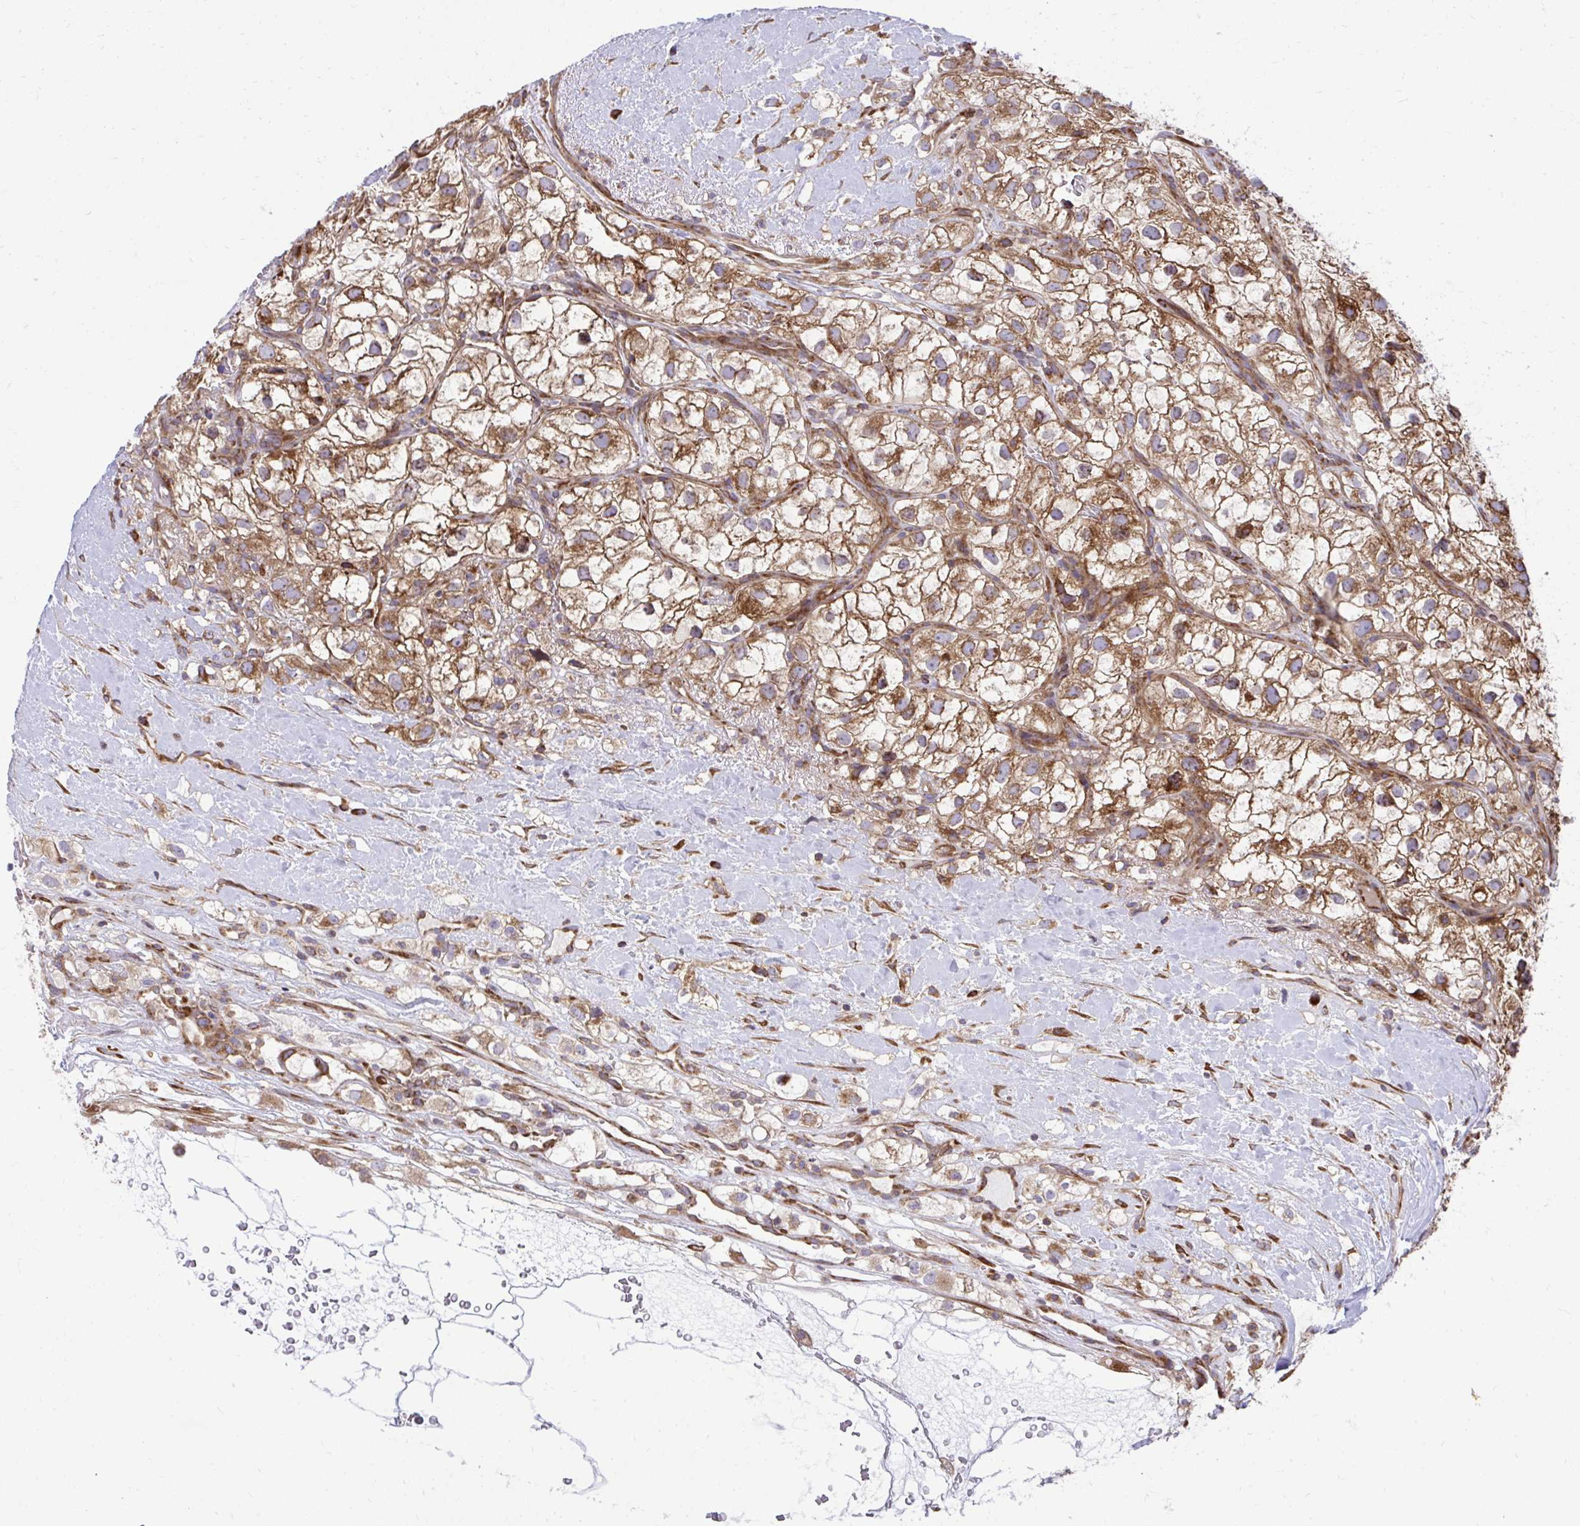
{"staining": {"intensity": "moderate", "quantity": ">75%", "location": "cytoplasmic/membranous"}, "tissue": "renal cancer", "cell_type": "Tumor cells", "image_type": "cancer", "snomed": [{"axis": "morphology", "description": "Adenocarcinoma, NOS"}, {"axis": "topography", "description": "Kidney"}], "caption": "This histopathology image reveals immunohistochemistry staining of renal cancer (adenocarcinoma), with medium moderate cytoplasmic/membranous staining in approximately >75% of tumor cells.", "gene": "NMNAT3", "patient": {"sex": "male", "age": 59}}